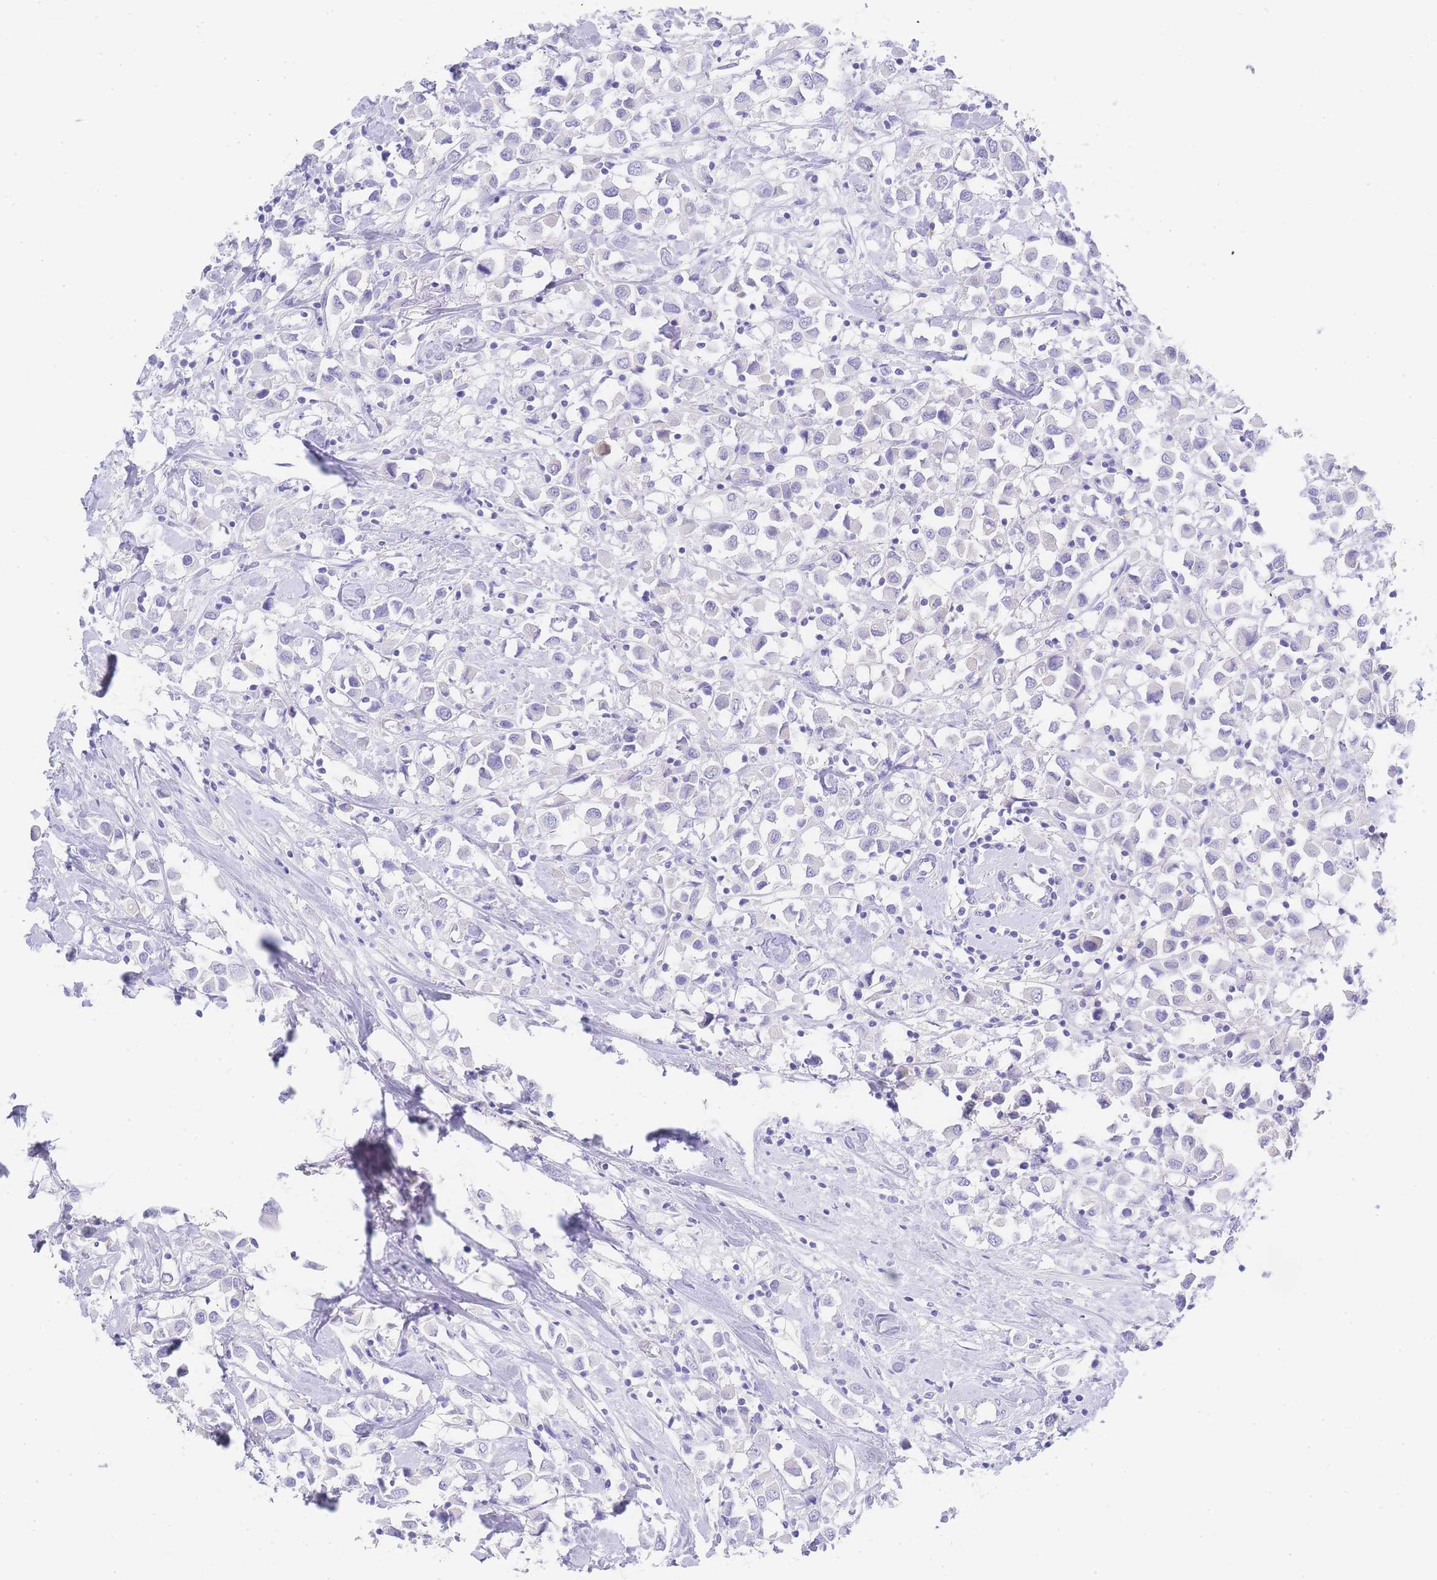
{"staining": {"intensity": "negative", "quantity": "none", "location": "none"}, "tissue": "breast cancer", "cell_type": "Tumor cells", "image_type": "cancer", "snomed": [{"axis": "morphology", "description": "Duct carcinoma"}, {"axis": "topography", "description": "Breast"}], "caption": "Human breast invasive ductal carcinoma stained for a protein using immunohistochemistry (IHC) displays no expression in tumor cells.", "gene": "LZTFL1", "patient": {"sex": "female", "age": 61}}